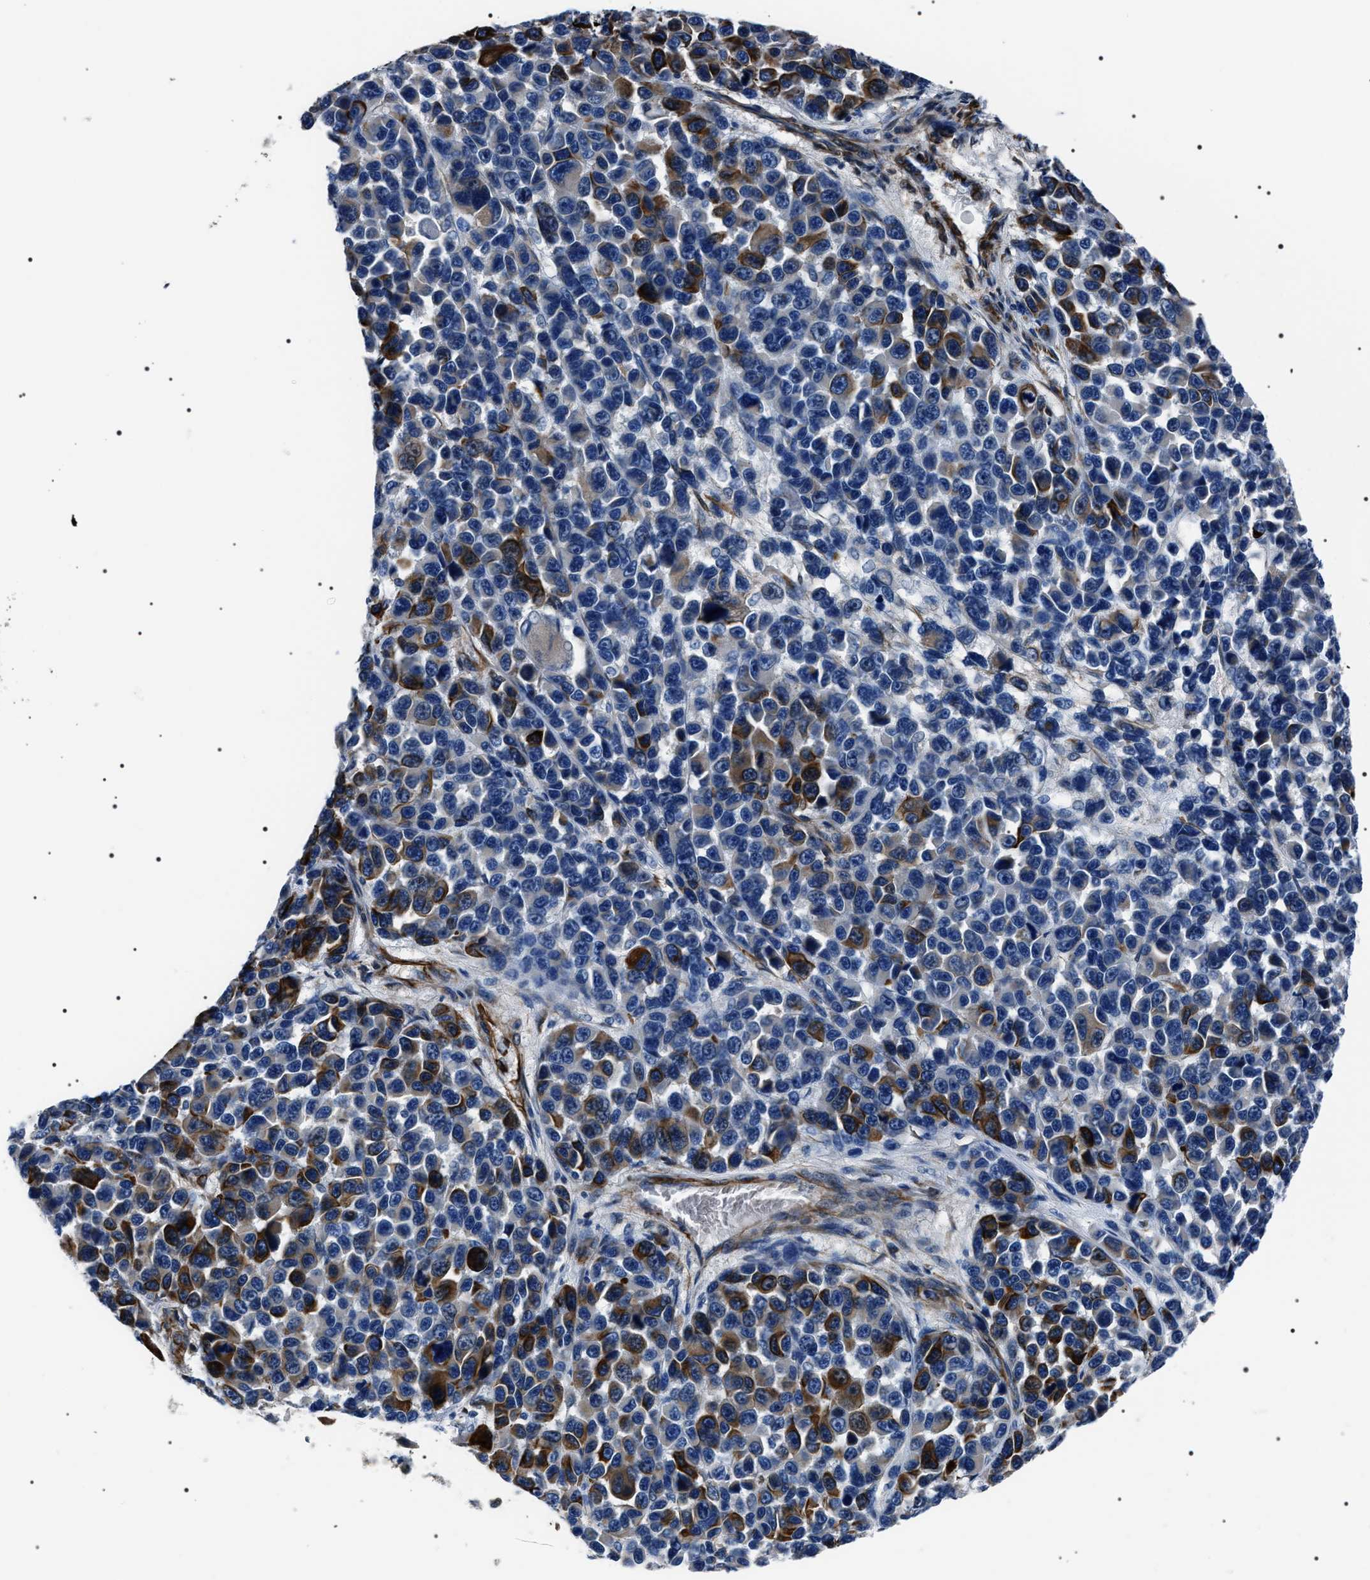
{"staining": {"intensity": "strong", "quantity": "<25%", "location": "cytoplasmic/membranous"}, "tissue": "melanoma", "cell_type": "Tumor cells", "image_type": "cancer", "snomed": [{"axis": "morphology", "description": "Malignant melanoma, NOS"}, {"axis": "topography", "description": "Skin"}], "caption": "The micrograph shows staining of melanoma, revealing strong cytoplasmic/membranous protein expression (brown color) within tumor cells. The staining was performed using DAB to visualize the protein expression in brown, while the nuclei were stained in blue with hematoxylin (Magnification: 20x).", "gene": "BAG2", "patient": {"sex": "male", "age": 53}}